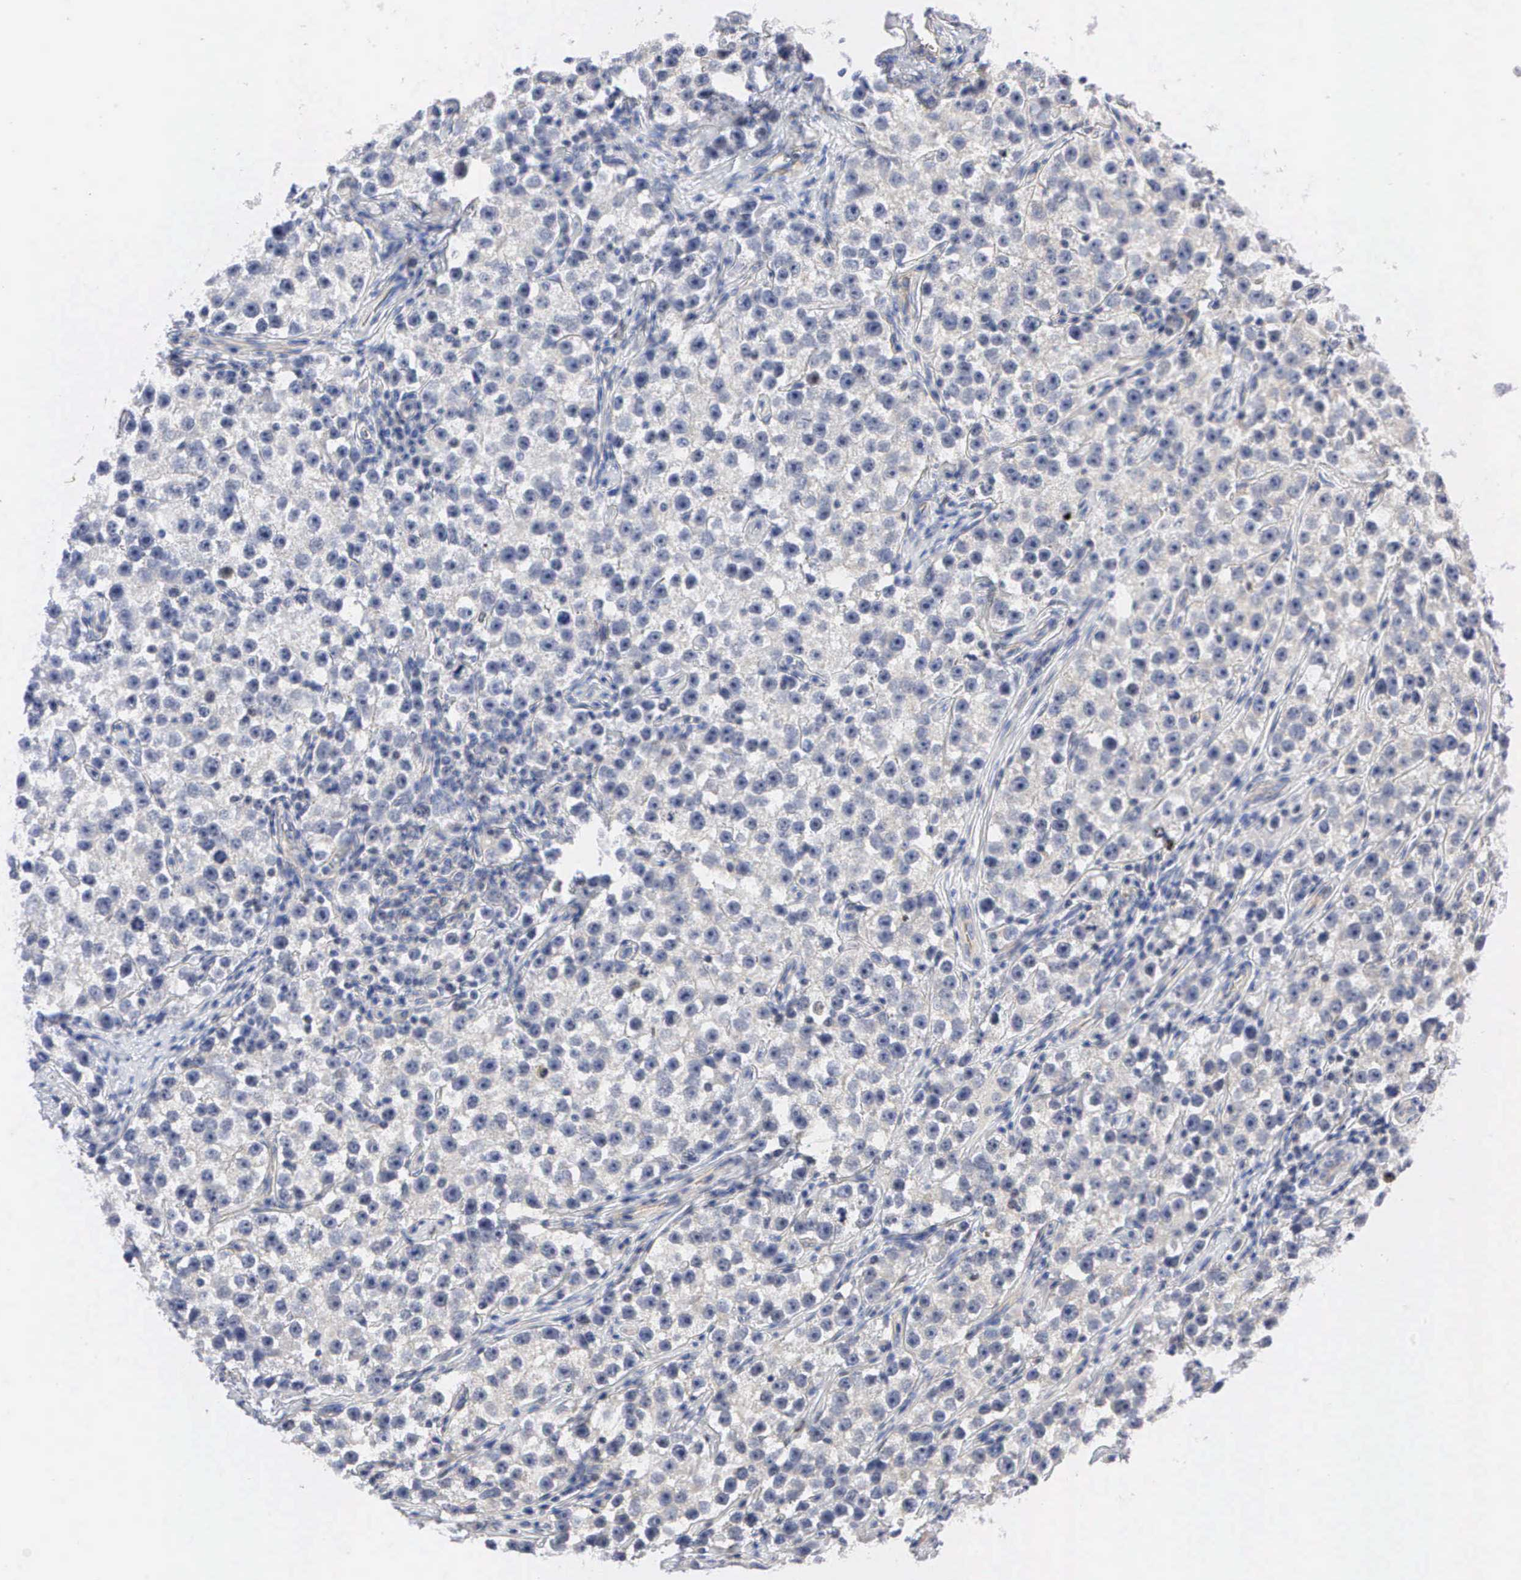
{"staining": {"intensity": "weak", "quantity": "<25%", "location": "cytoplasmic/membranous"}, "tissue": "testis cancer", "cell_type": "Tumor cells", "image_type": "cancer", "snomed": [{"axis": "morphology", "description": "Seminoma, NOS"}, {"axis": "topography", "description": "Testis"}], "caption": "The immunohistochemistry (IHC) micrograph has no significant expression in tumor cells of testis cancer (seminoma) tissue.", "gene": "PGR", "patient": {"sex": "male", "age": 32}}